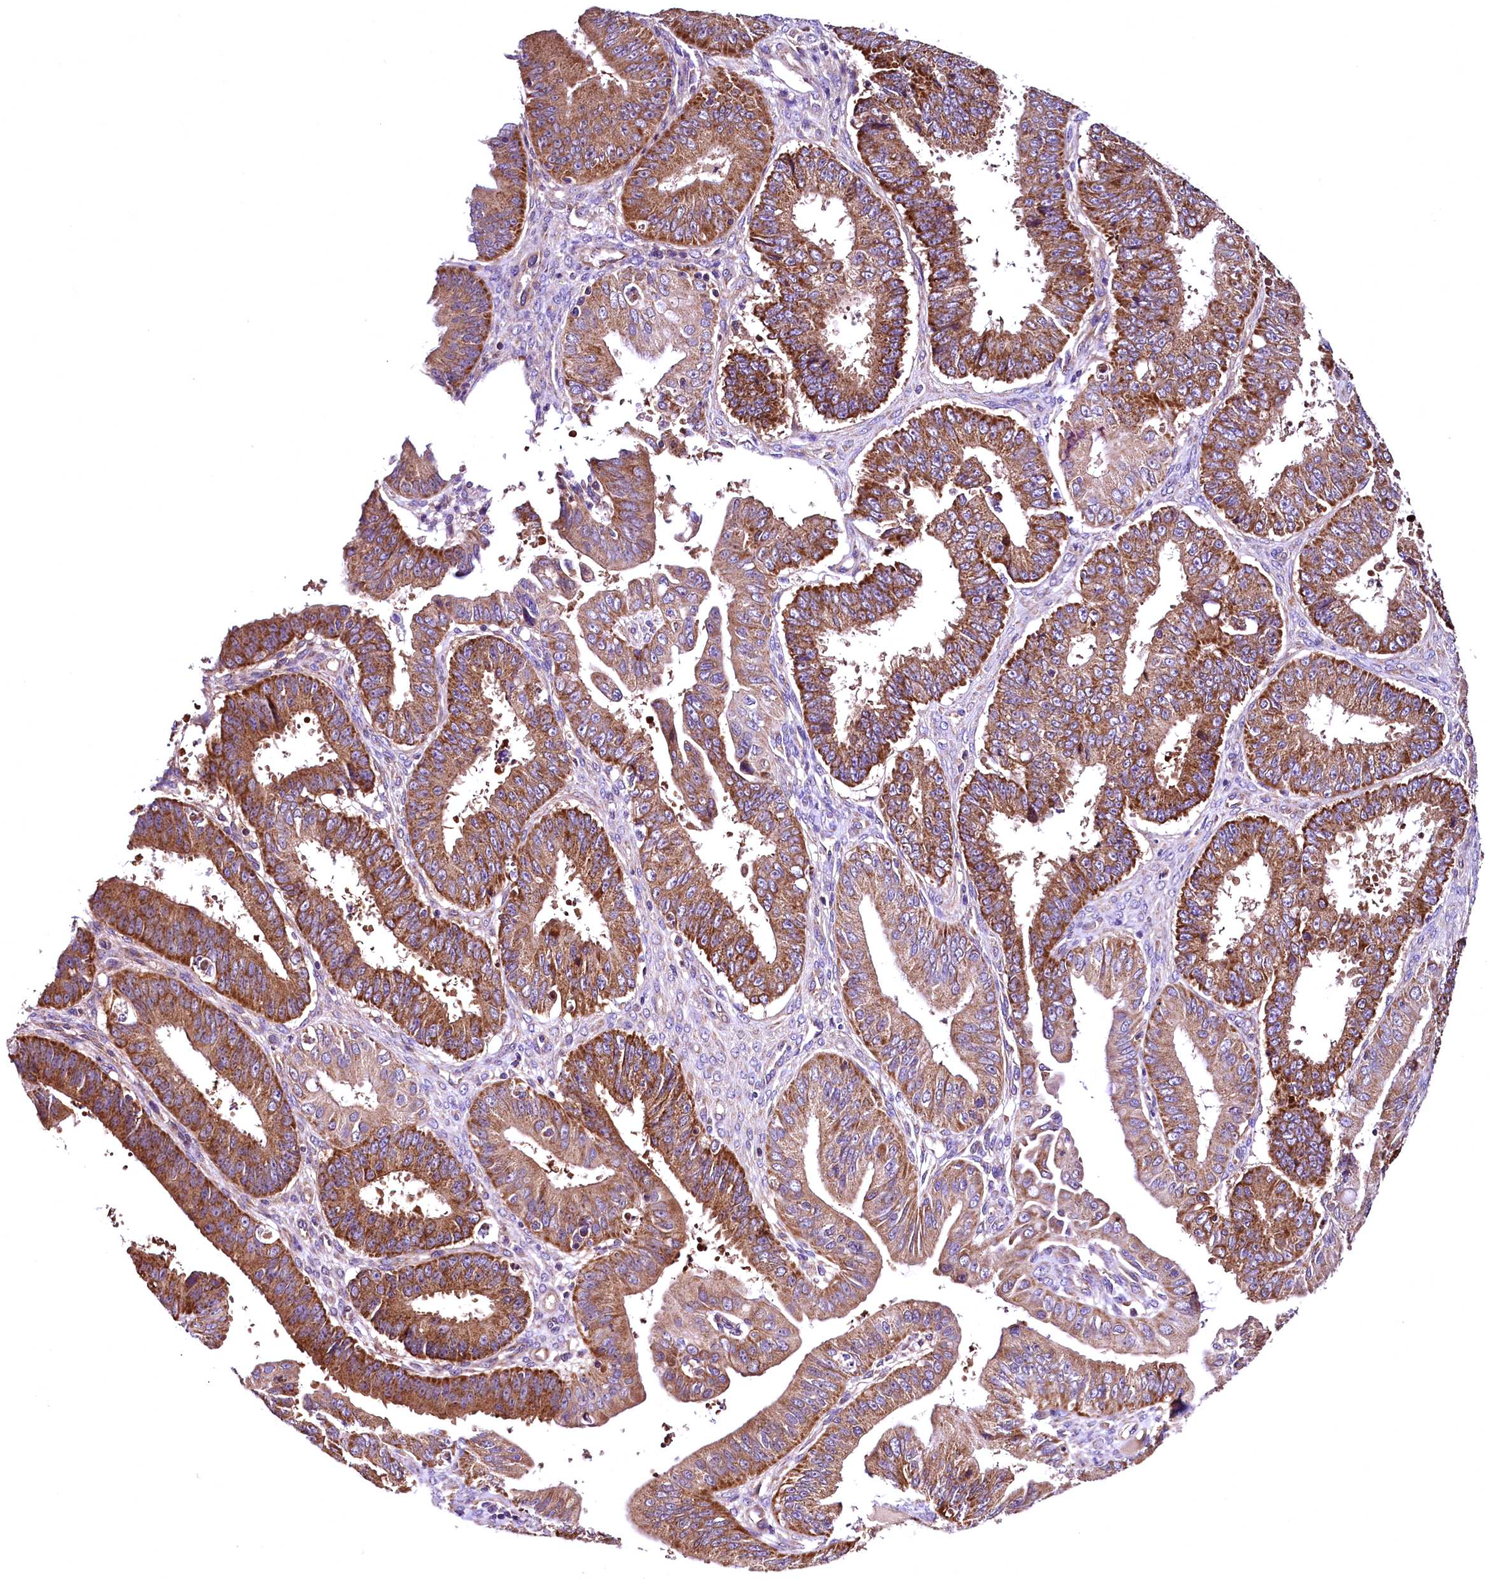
{"staining": {"intensity": "strong", "quantity": ">75%", "location": "cytoplasmic/membranous"}, "tissue": "ovarian cancer", "cell_type": "Tumor cells", "image_type": "cancer", "snomed": [{"axis": "morphology", "description": "Carcinoma, endometroid"}, {"axis": "topography", "description": "Appendix"}, {"axis": "topography", "description": "Ovary"}], "caption": "Human ovarian endometroid carcinoma stained for a protein (brown) displays strong cytoplasmic/membranous positive staining in about >75% of tumor cells.", "gene": "MRPL57", "patient": {"sex": "female", "age": 42}}